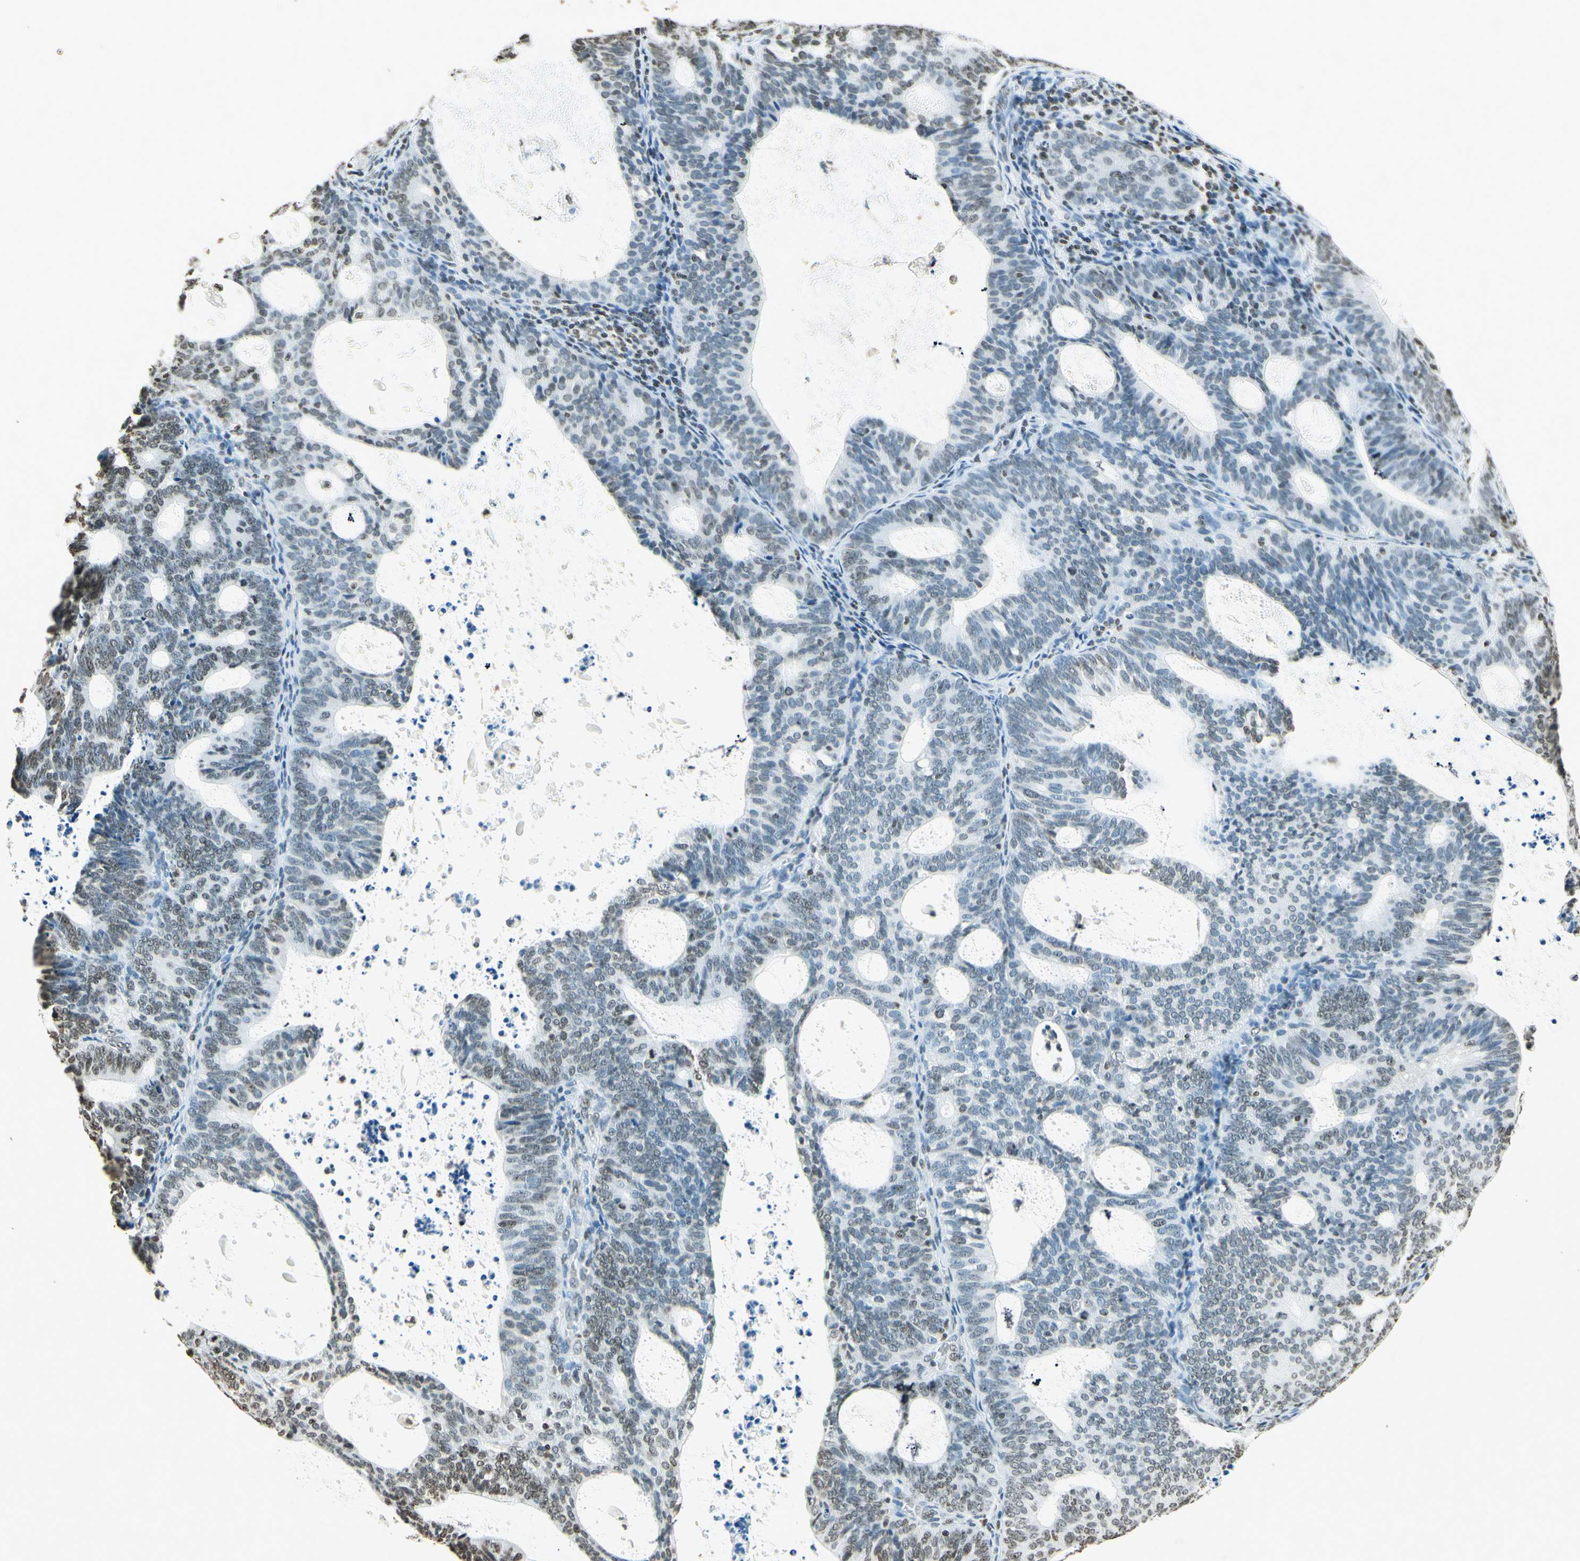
{"staining": {"intensity": "weak", "quantity": "<25%", "location": "nuclear"}, "tissue": "endometrial cancer", "cell_type": "Tumor cells", "image_type": "cancer", "snomed": [{"axis": "morphology", "description": "Adenocarcinoma, NOS"}, {"axis": "topography", "description": "Uterus"}], "caption": "A micrograph of human endometrial adenocarcinoma is negative for staining in tumor cells.", "gene": "MSH2", "patient": {"sex": "female", "age": 83}}